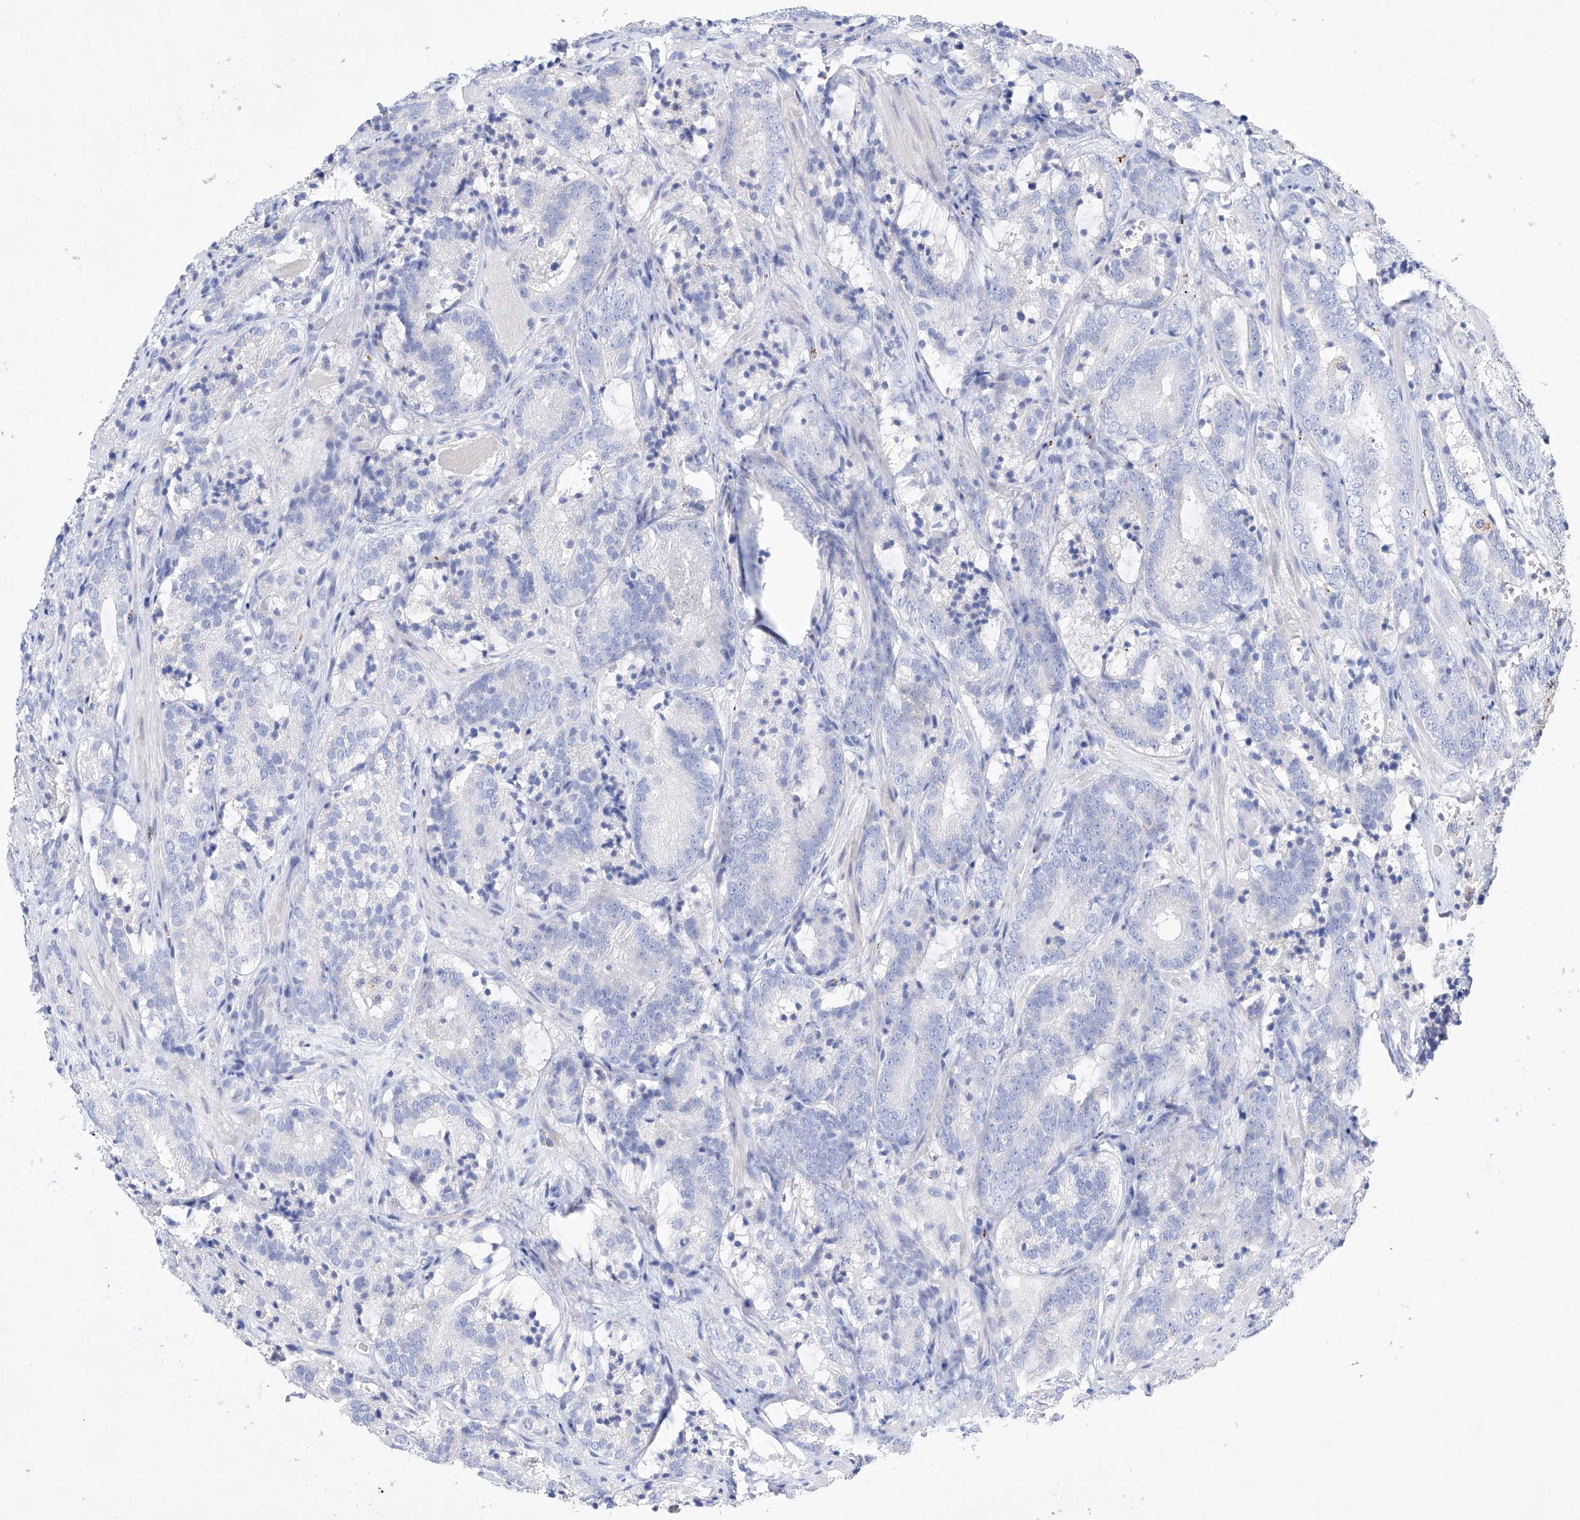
{"staining": {"intensity": "negative", "quantity": "none", "location": "none"}, "tissue": "prostate cancer", "cell_type": "Tumor cells", "image_type": "cancer", "snomed": [{"axis": "morphology", "description": "Adenocarcinoma, High grade"}, {"axis": "topography", "description": "Prostate"}], "caption": "Immunohistochemistry of adenocarcinoma (high-grade) (prostate) demonstrates no expression in tumor cells.", "gene": "LURAP1", "patient": {"sex": "male", "age": 57}}